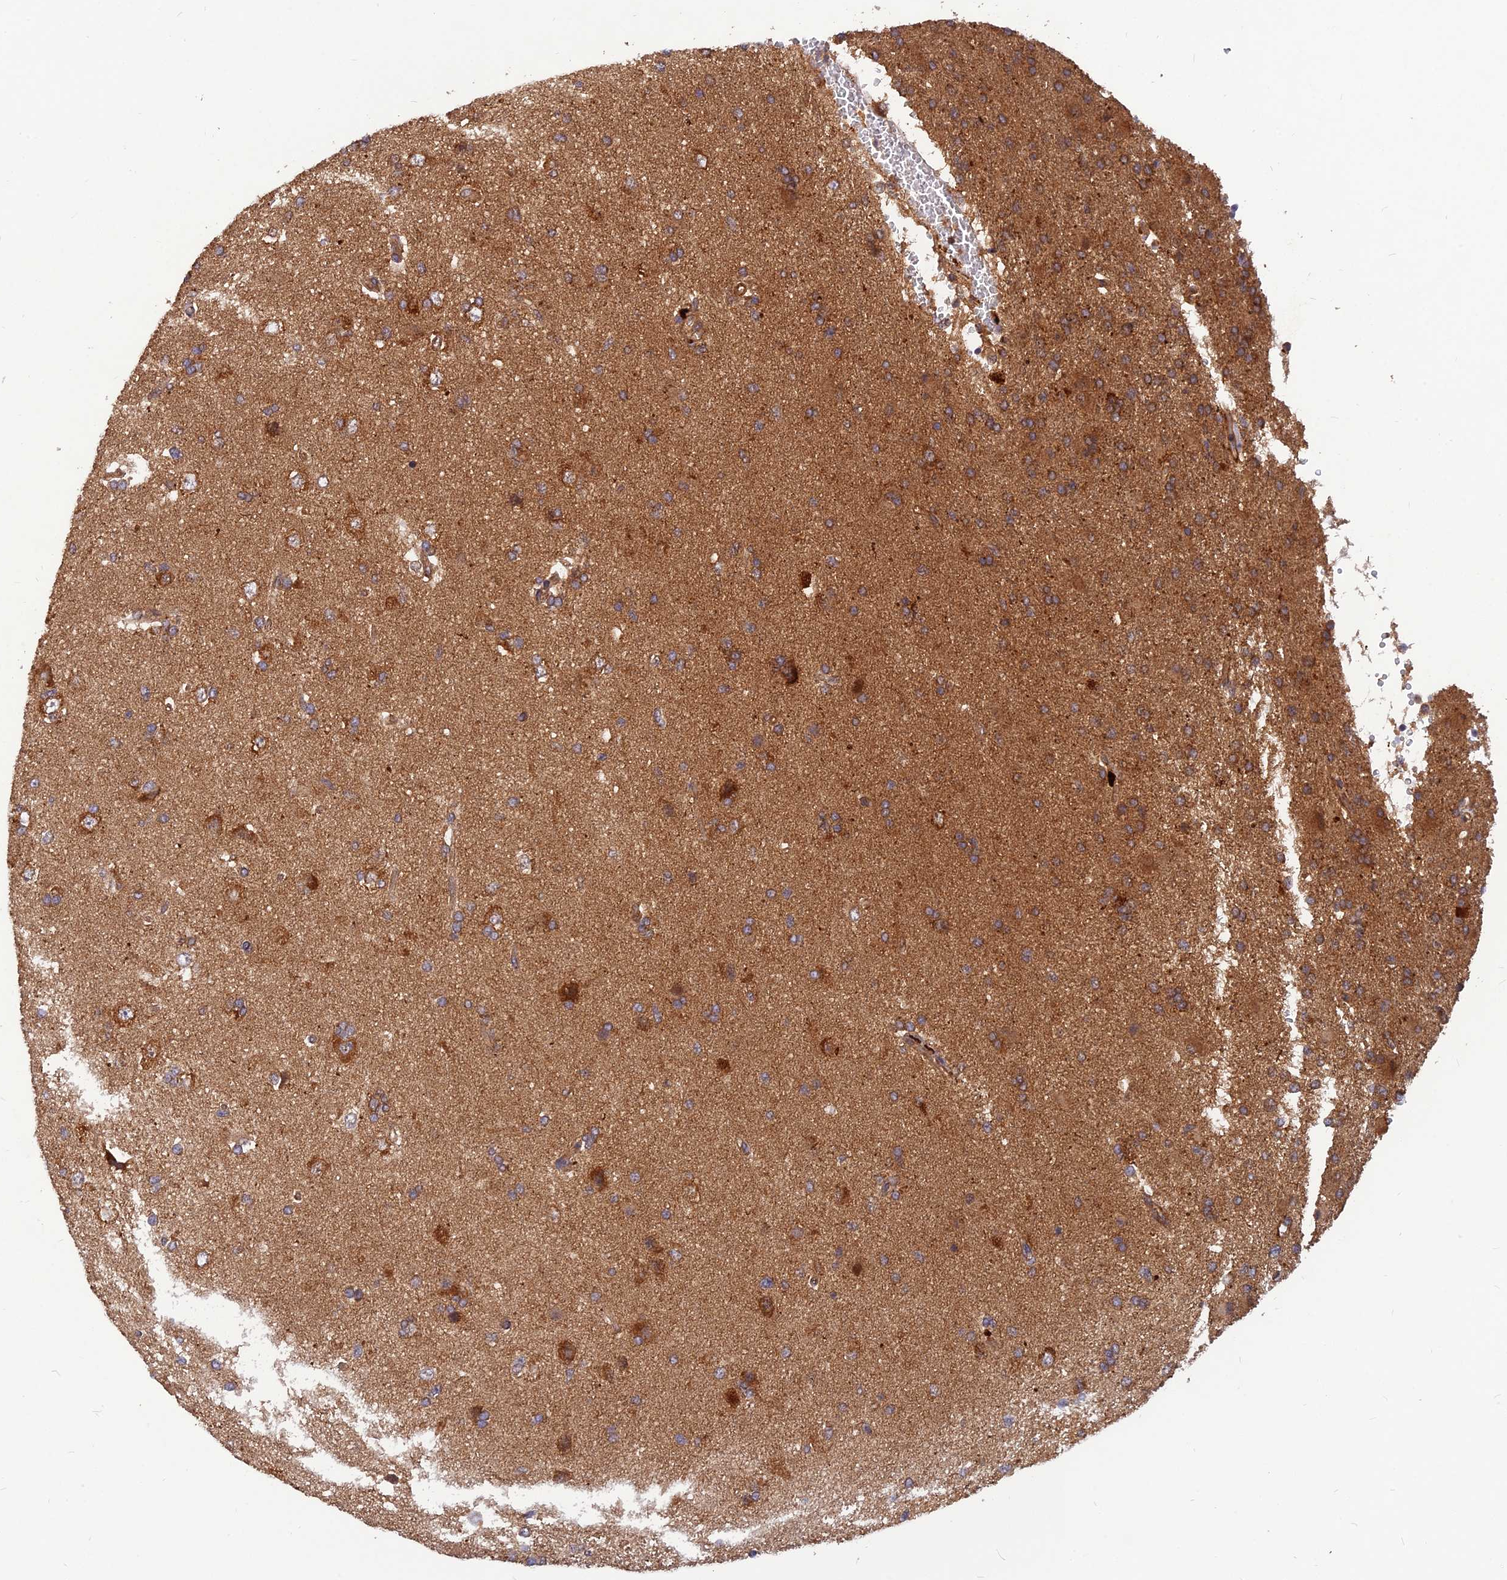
{"staining": {"intensity": "moderate", "quantity": ">75%", "location": "cytoplasmic/membranous"}, "tissue": "glioma", "cell_type": "Tumor cells", "image_type": "cancer", "snomed": [{"axis": "morphology", "description": "Glioma, malignant, High grade"}, {"axis": "topography", "description": "Brain"}], "caption": "Approximately >75% of tumor cells in glioma display moderate cytoplasmic/membranous protein expression as visualized by brown immunohistochemical staining.", "gene": "RELCH", "patient": {"sex": "male", "age": 56}}